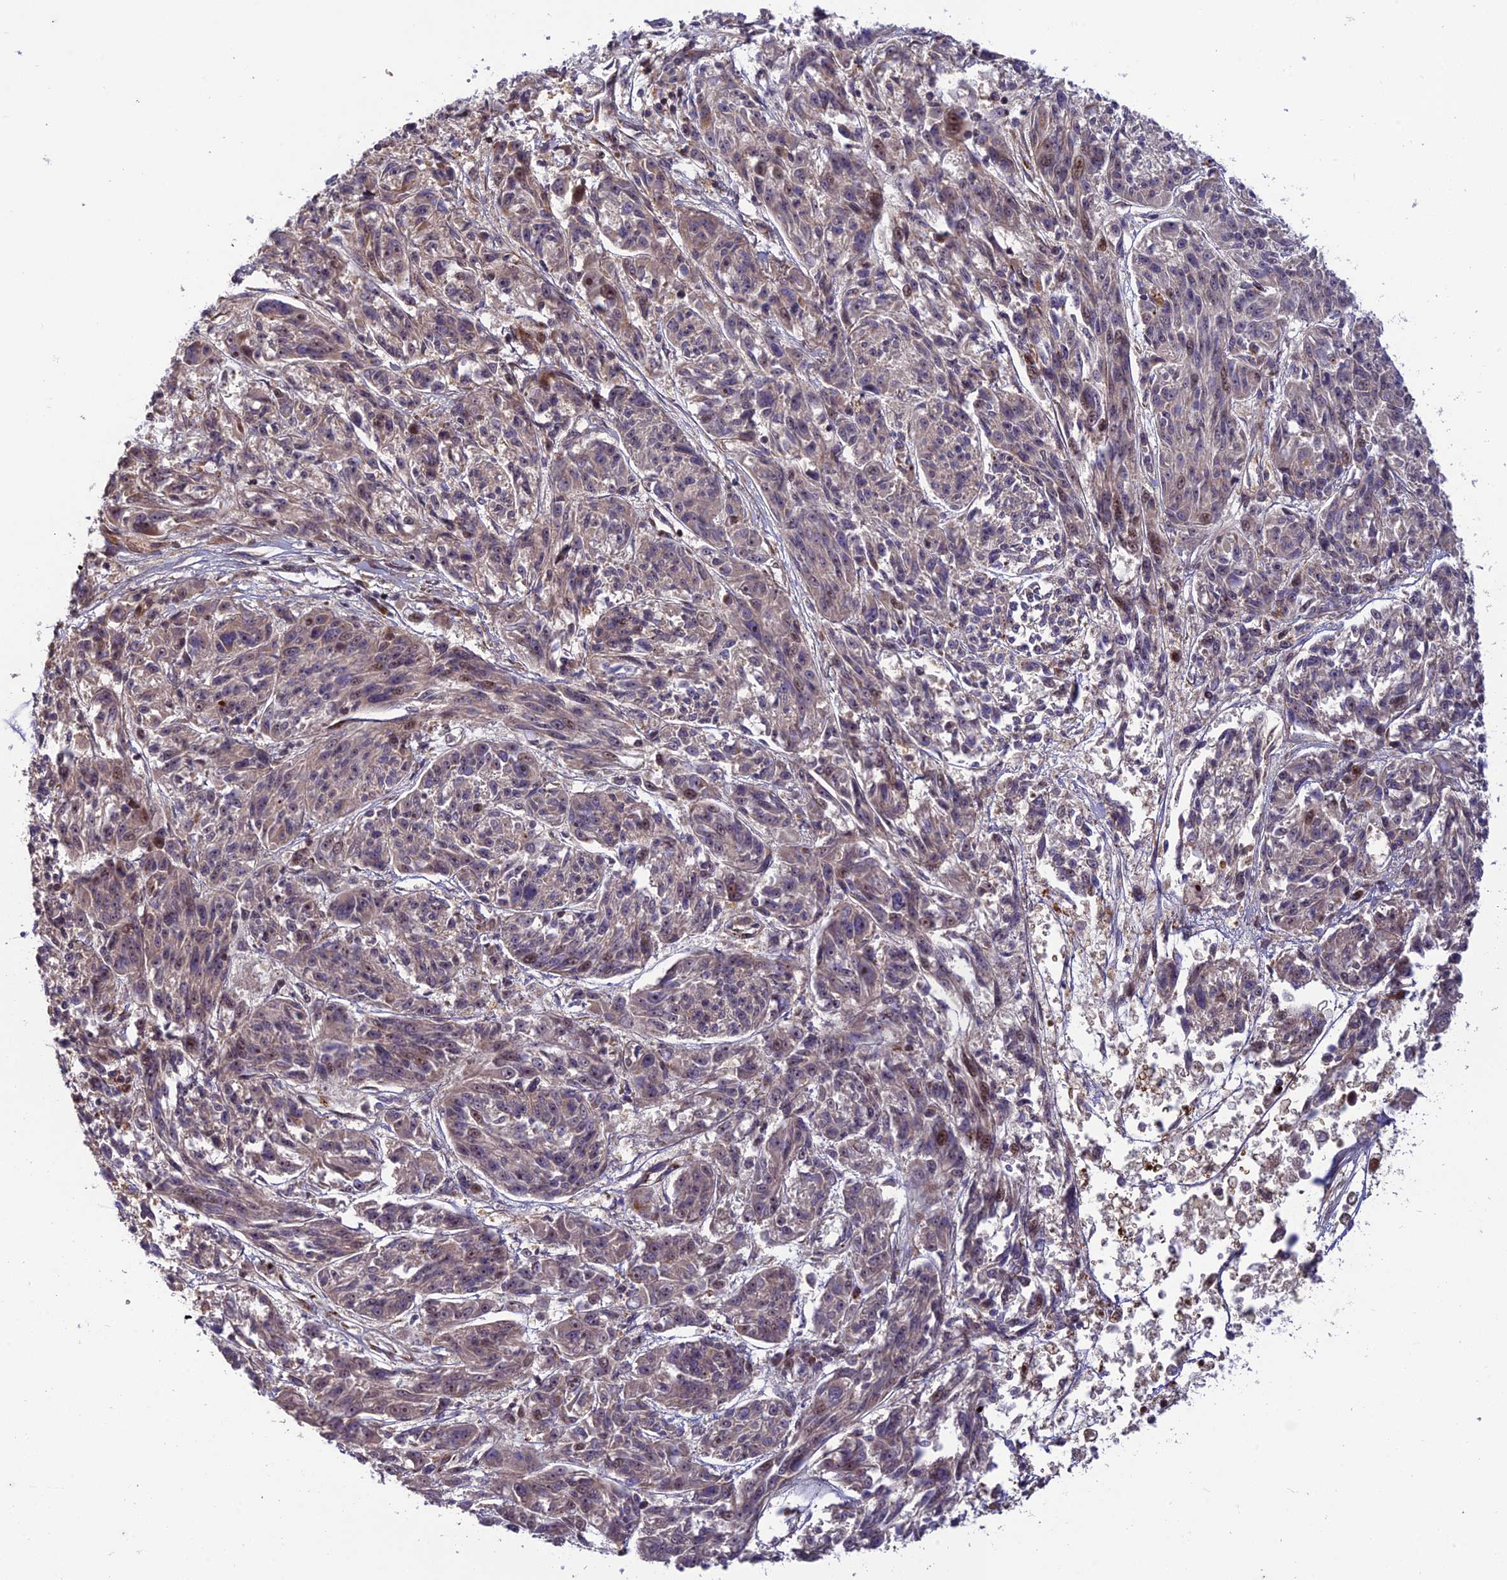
{"staining": {"intensity": "negative", "quantity": "none", "location": "none"}, "tissue": "melanoma", "cell_type": "Tumor cells", "image_type": "cancer", "snomed": [{"axis": "morphology", "description": "Malignant melanoma, NOS"}, {"axis": "topography", "description": "Skin"}], "caption": "Histopathology image shows no protein positivity in tumor cells of melanoma tissue. (Immunohistochemistry, brightfield microscopy, high magnification).", "gene": "SMIM7", "patient": {"sex": "male", "age": 53}}